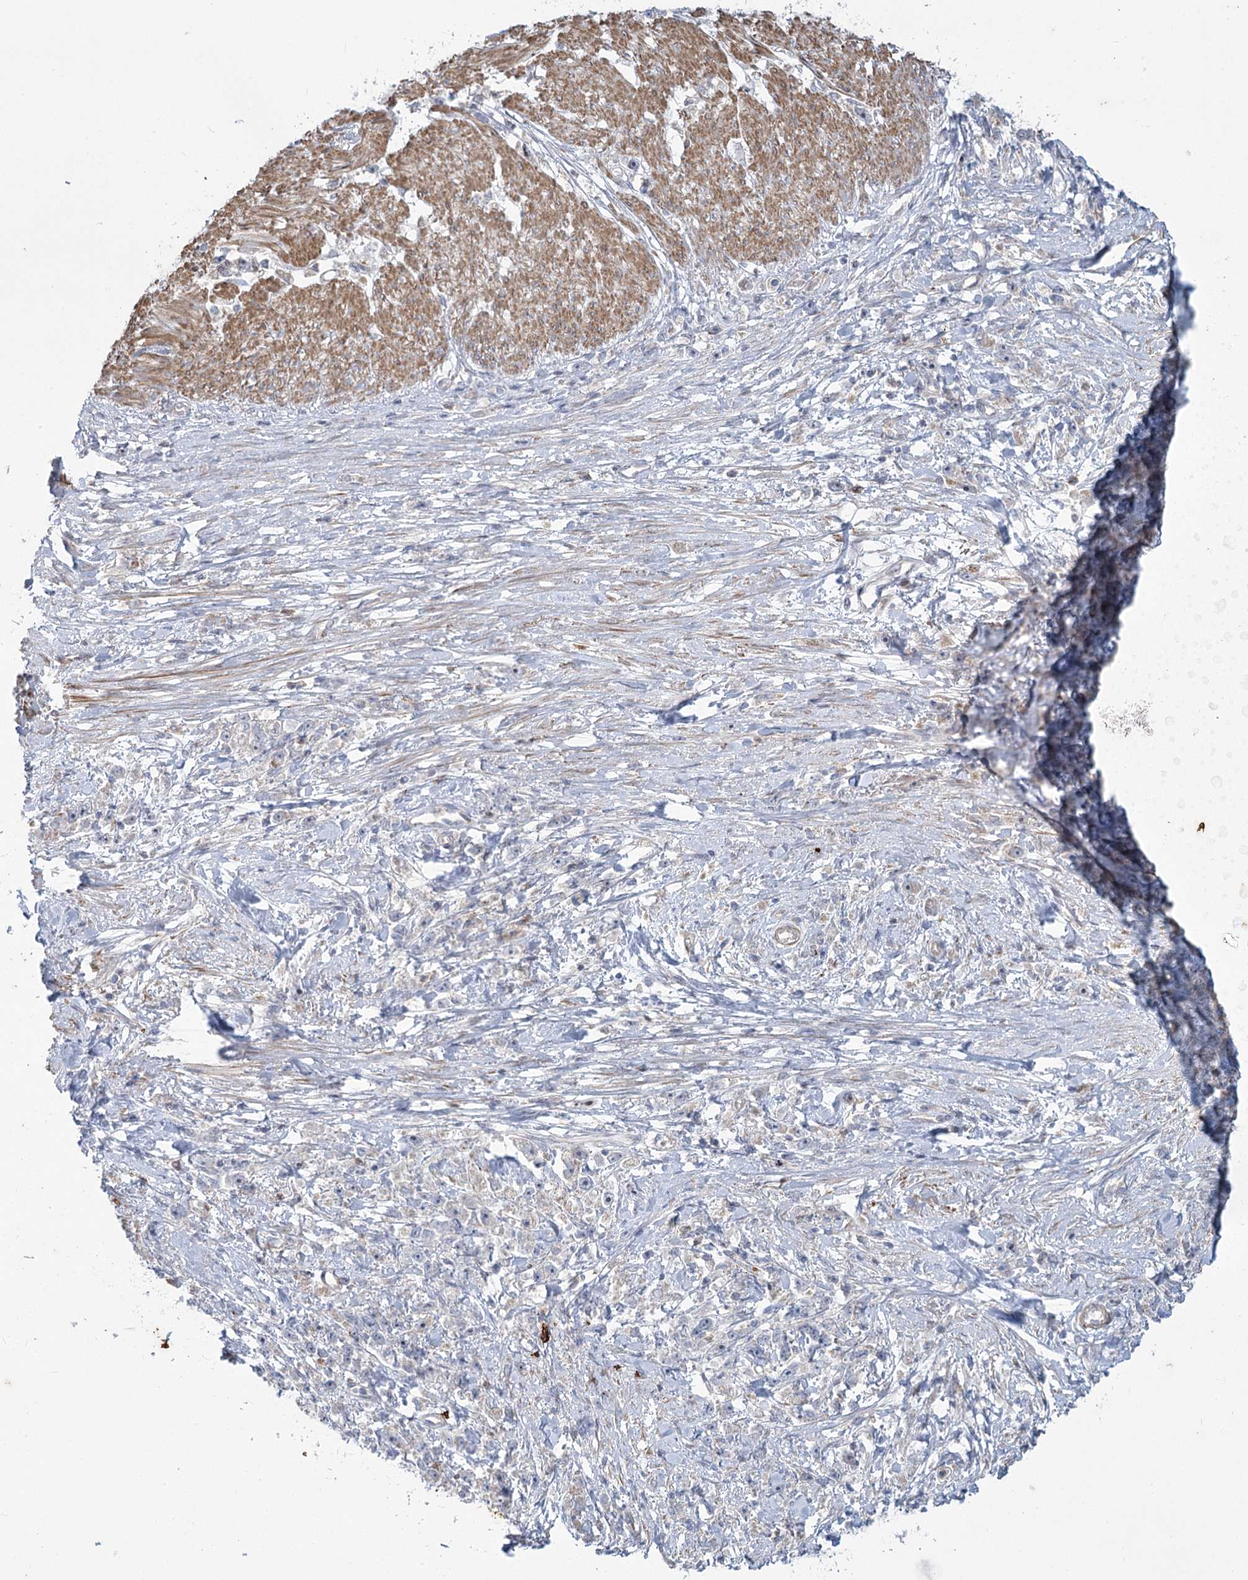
{"staining": {"intensity": "negative", "quantity": "none", "location": "none"}, "tissue": "stomach cancer", "cell_type": "Tumor cells", "image_type": "cancer", "snomed": [{"axis": "morphology", "description": "Adenocarcinoma, NOS"}, {"axis": "topography", "description": "Stomach"}], "caption": "This is an immunohistochemistry histopathology image of human adenocarcinoma (stomach). There is no positivity in tumor cells.", "gene": "MTG1", "patient": {"sex": "female", "age": 59}}